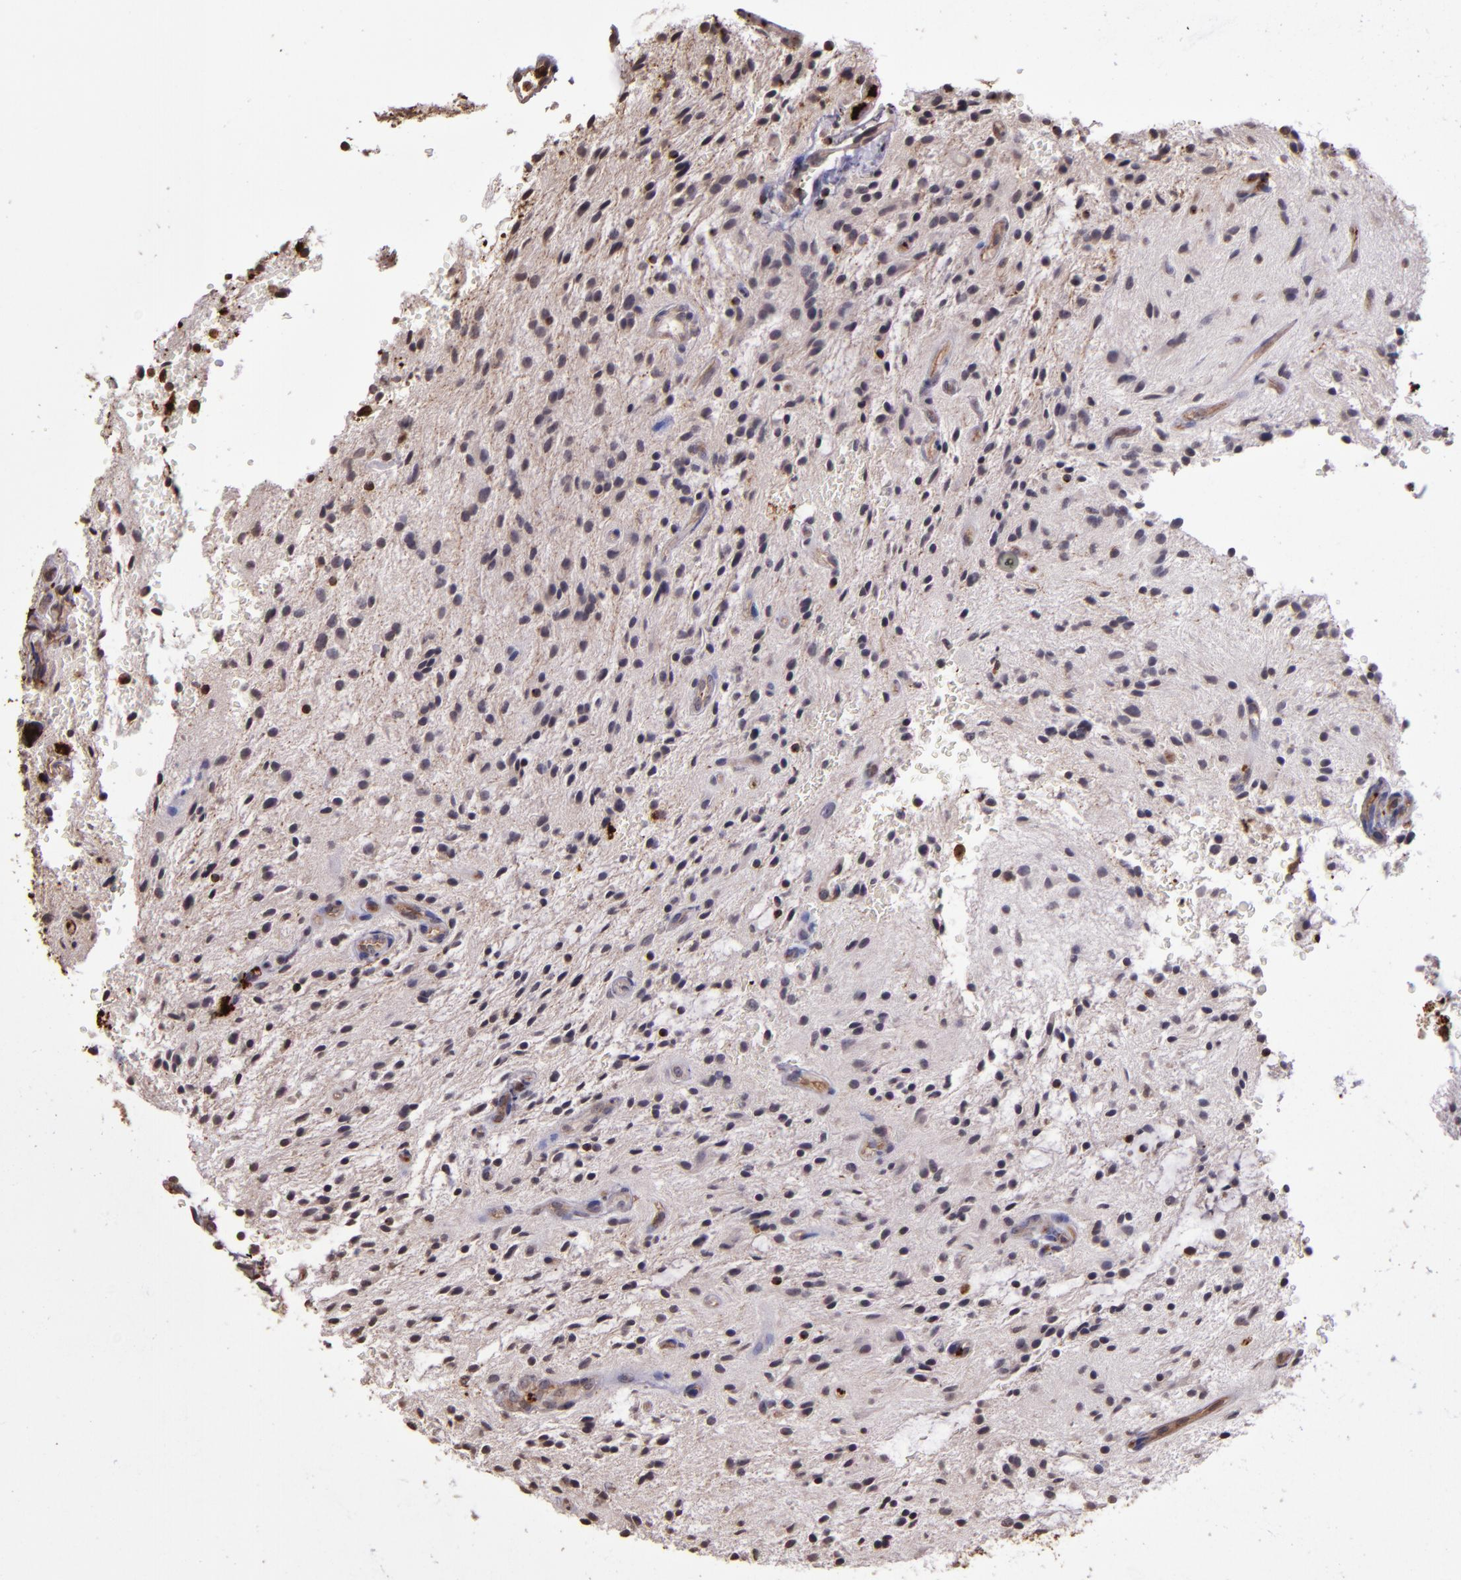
{"staining": {"intensity": "negative", "quantity": "none", "location": "none"}, "tissue": "glioma", "cell_type": "Tumor cells", "image_type": "cancer", "snomed": [{"axis": "morphology", "description": "Glioma, malignant, NOS"}, {"axis": "topography", "description": "Cerebellum"}], "caption": "There is no significant staining in tumor cells of malignant glioma.", "gene": "SLC2A3", "patient": {"sex": "female", "age": 10}}